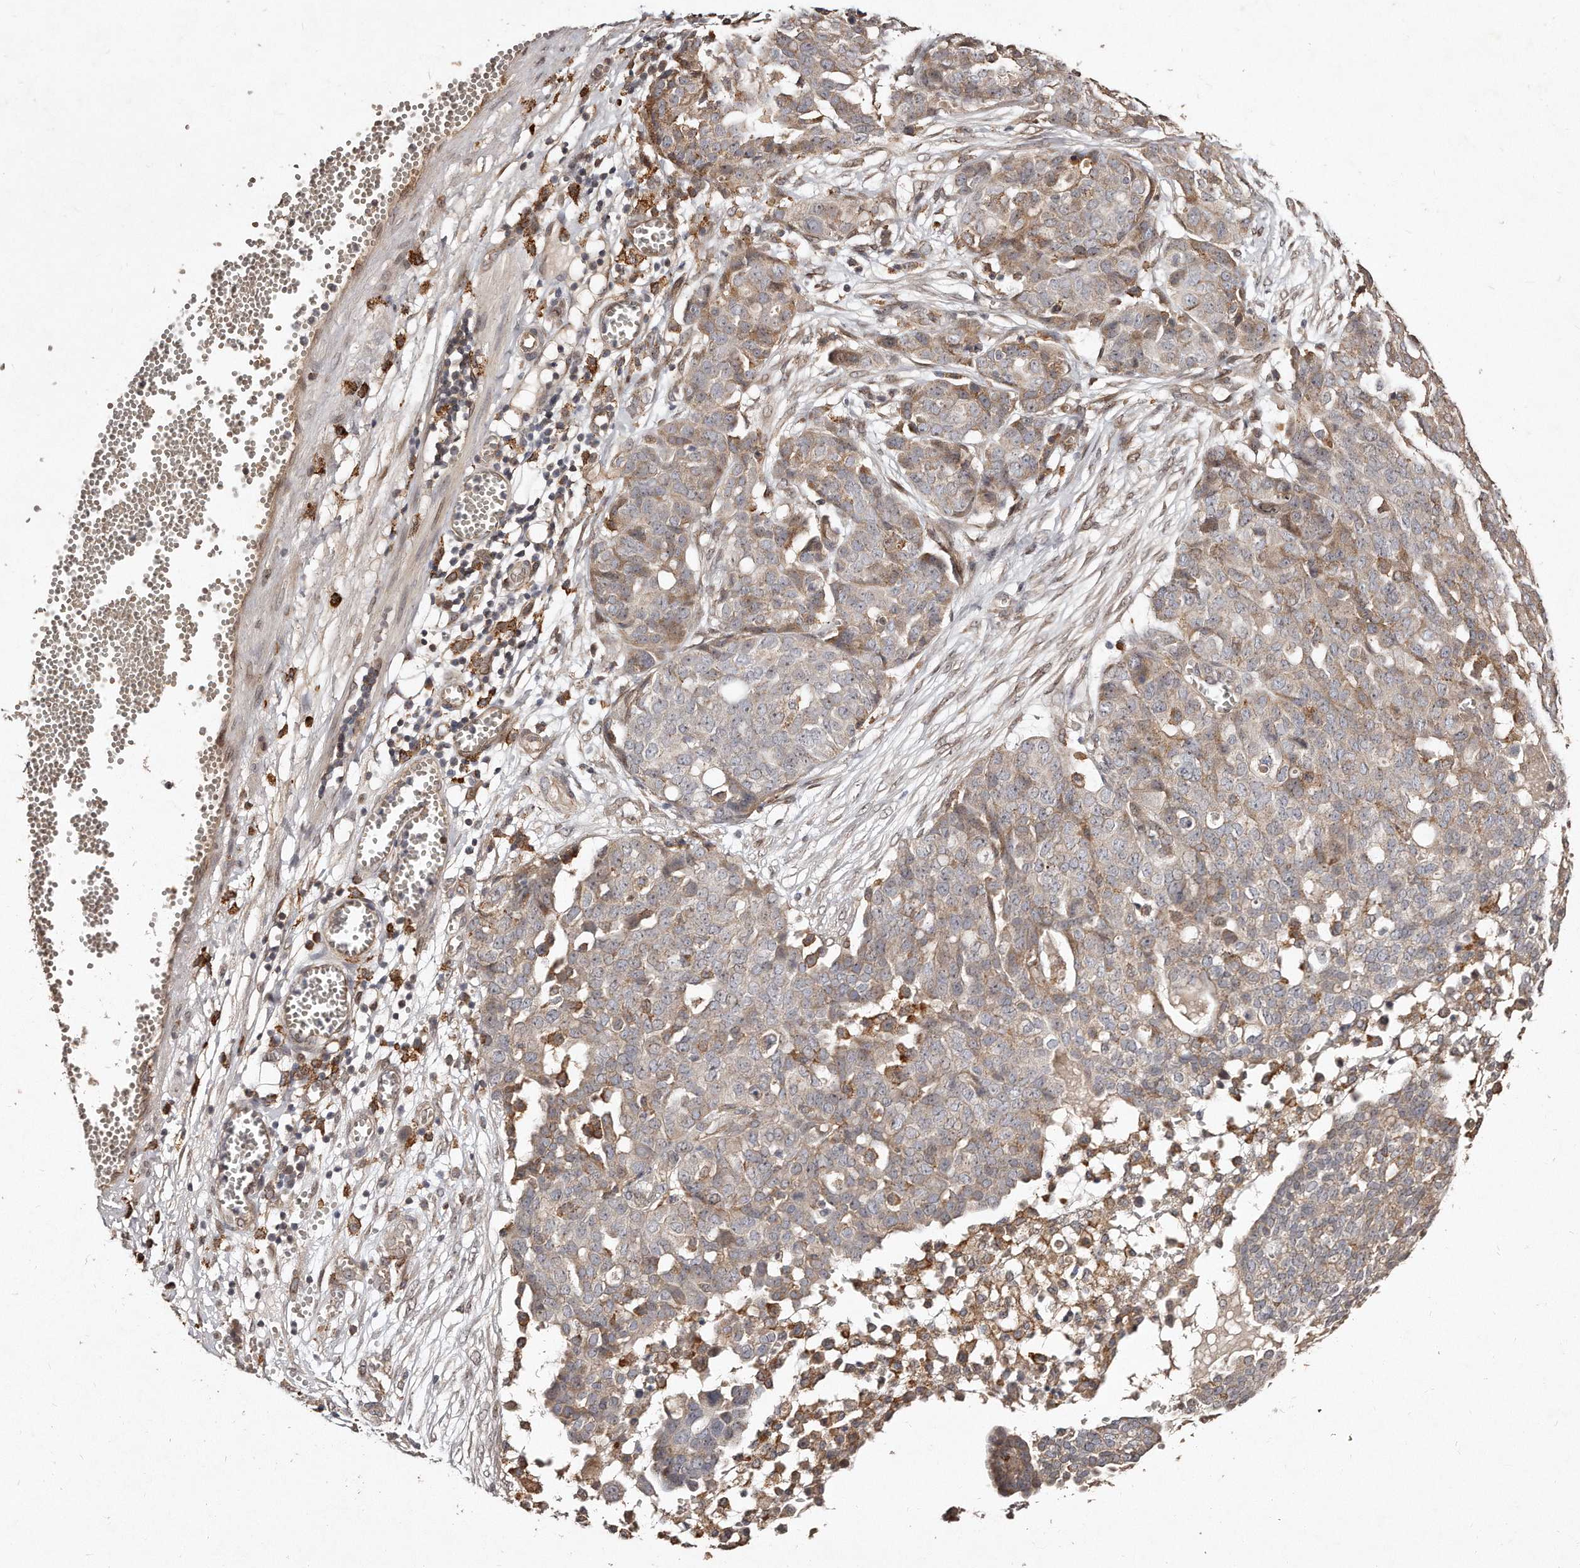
{"staining": {"intensity": "moderate", "quantity": "<25%", "location": "cytoplasmic/membranous"}, "tissue": "ovarian cancer", "cell_type": "Tumor cells", "image_type": "cancer", "snomed": [{"axis": "morphology", "description": "Cystadenocarcinoma, serous, NOS"}, {"axis": "topography", "description": "Soft tissue"}, {"axis": "topography", "description": "Ovary"}], "caption": "Brown immunohistochemical staining in serous cystadenocarcinoma (ovarian) reveals moderate cytoplasmic/membranous expression in approximately <25% of tumor cells.", "gene": "HASPIN", "patient": {"sex": "female", "age": 57}}